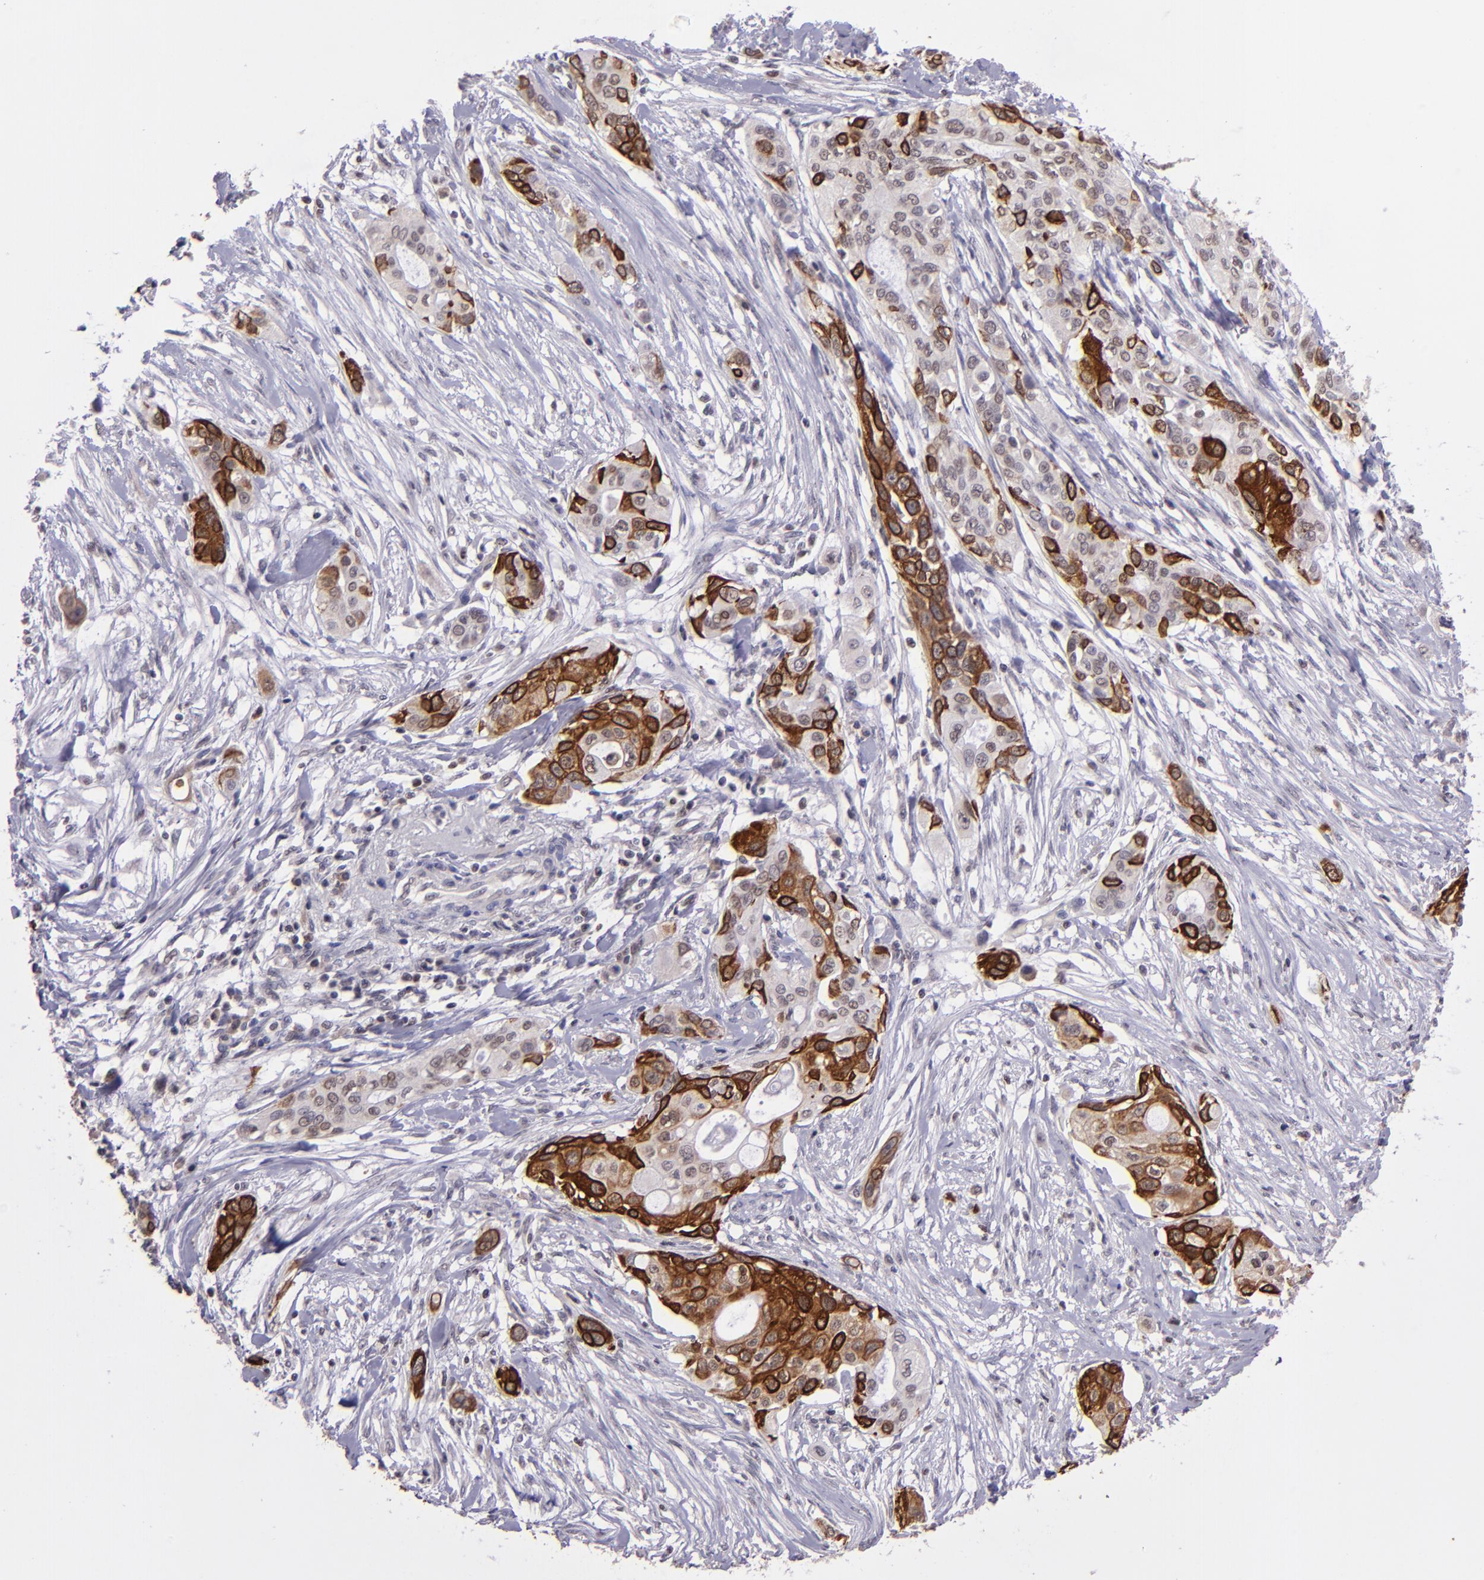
{"staining": {"intensity": "strong", "quantity": ">75%", "location": "cytoplasmic/membranous"}, "tissue": "pancreatic cancer", "cell_type": "Tumor cells", "image_type": "cancer", "snomed": [{"axis": "morphology", "description": "Adenocarcinoma, NOS"}, {"axis": "topography", "description": "Pancreas"}], "caption": "Pancreatic cancer tissue demonstrates strong cytoplasmic/membranous staining in about >75% of tumor cells", "gene": "ELF1", "patient": {"sex": "female", "age": 60}}